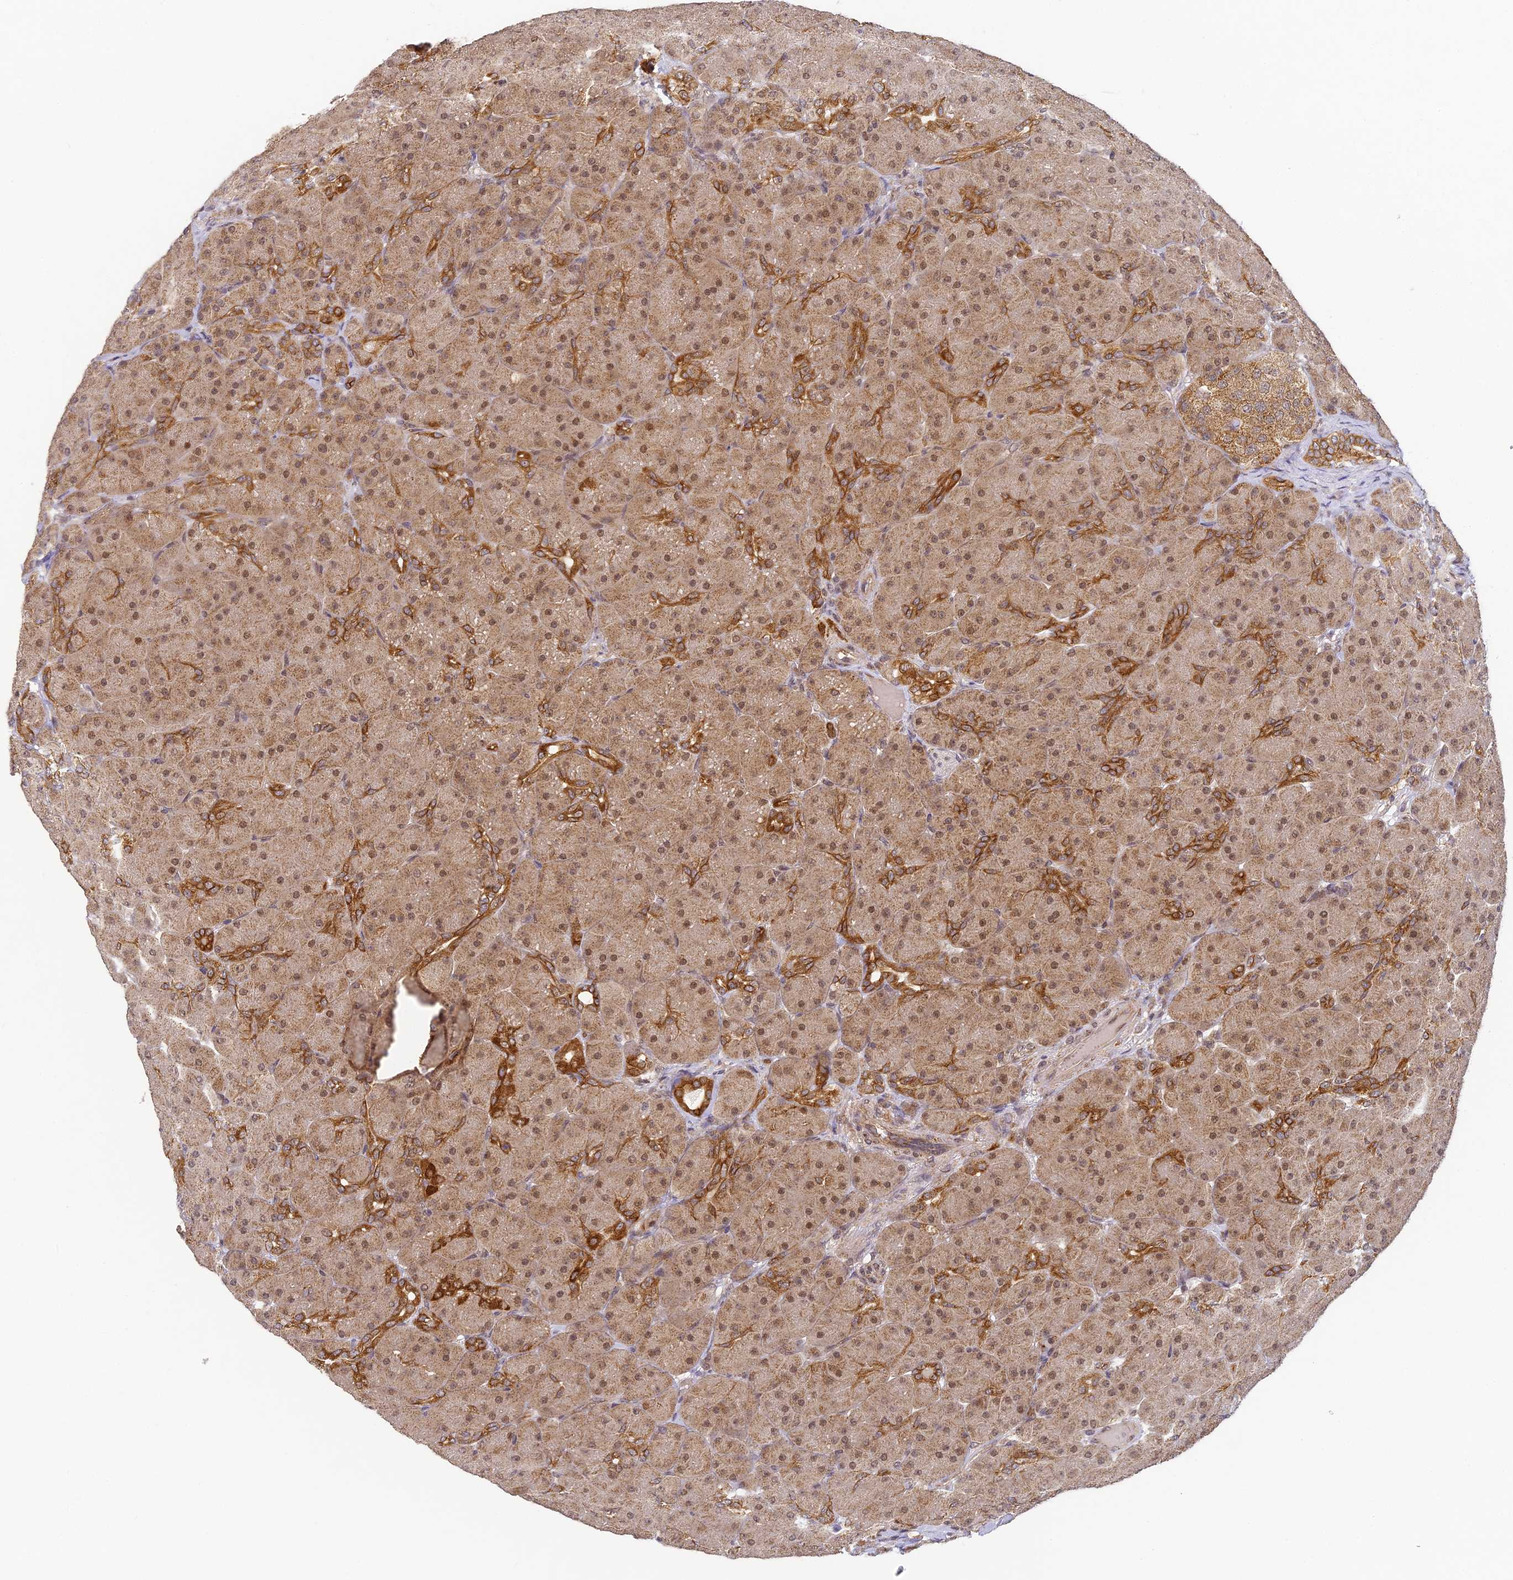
{"staining": {"intensity": "strong", "quantity": "25%-75%", "location": "cytoplasmic/membranous,nuclear"}, "tissue": "pancreas", "cell_type": "Exocrine glandular cells", "image_type": "normal", "snomed": [{"axis": "morphology", "description": "Normal tissue, NOS"}, {"axis": "topography", "description": "Pancreas"}], "caption": "Protein staining displays strong cytoplasmic/membranous,nuclear expression in approximately 25%-75% of exocrine glandular cells in normal pancreas.", "gene": "DNAAF10", "patient": {"sex": "male", "age": 66}}